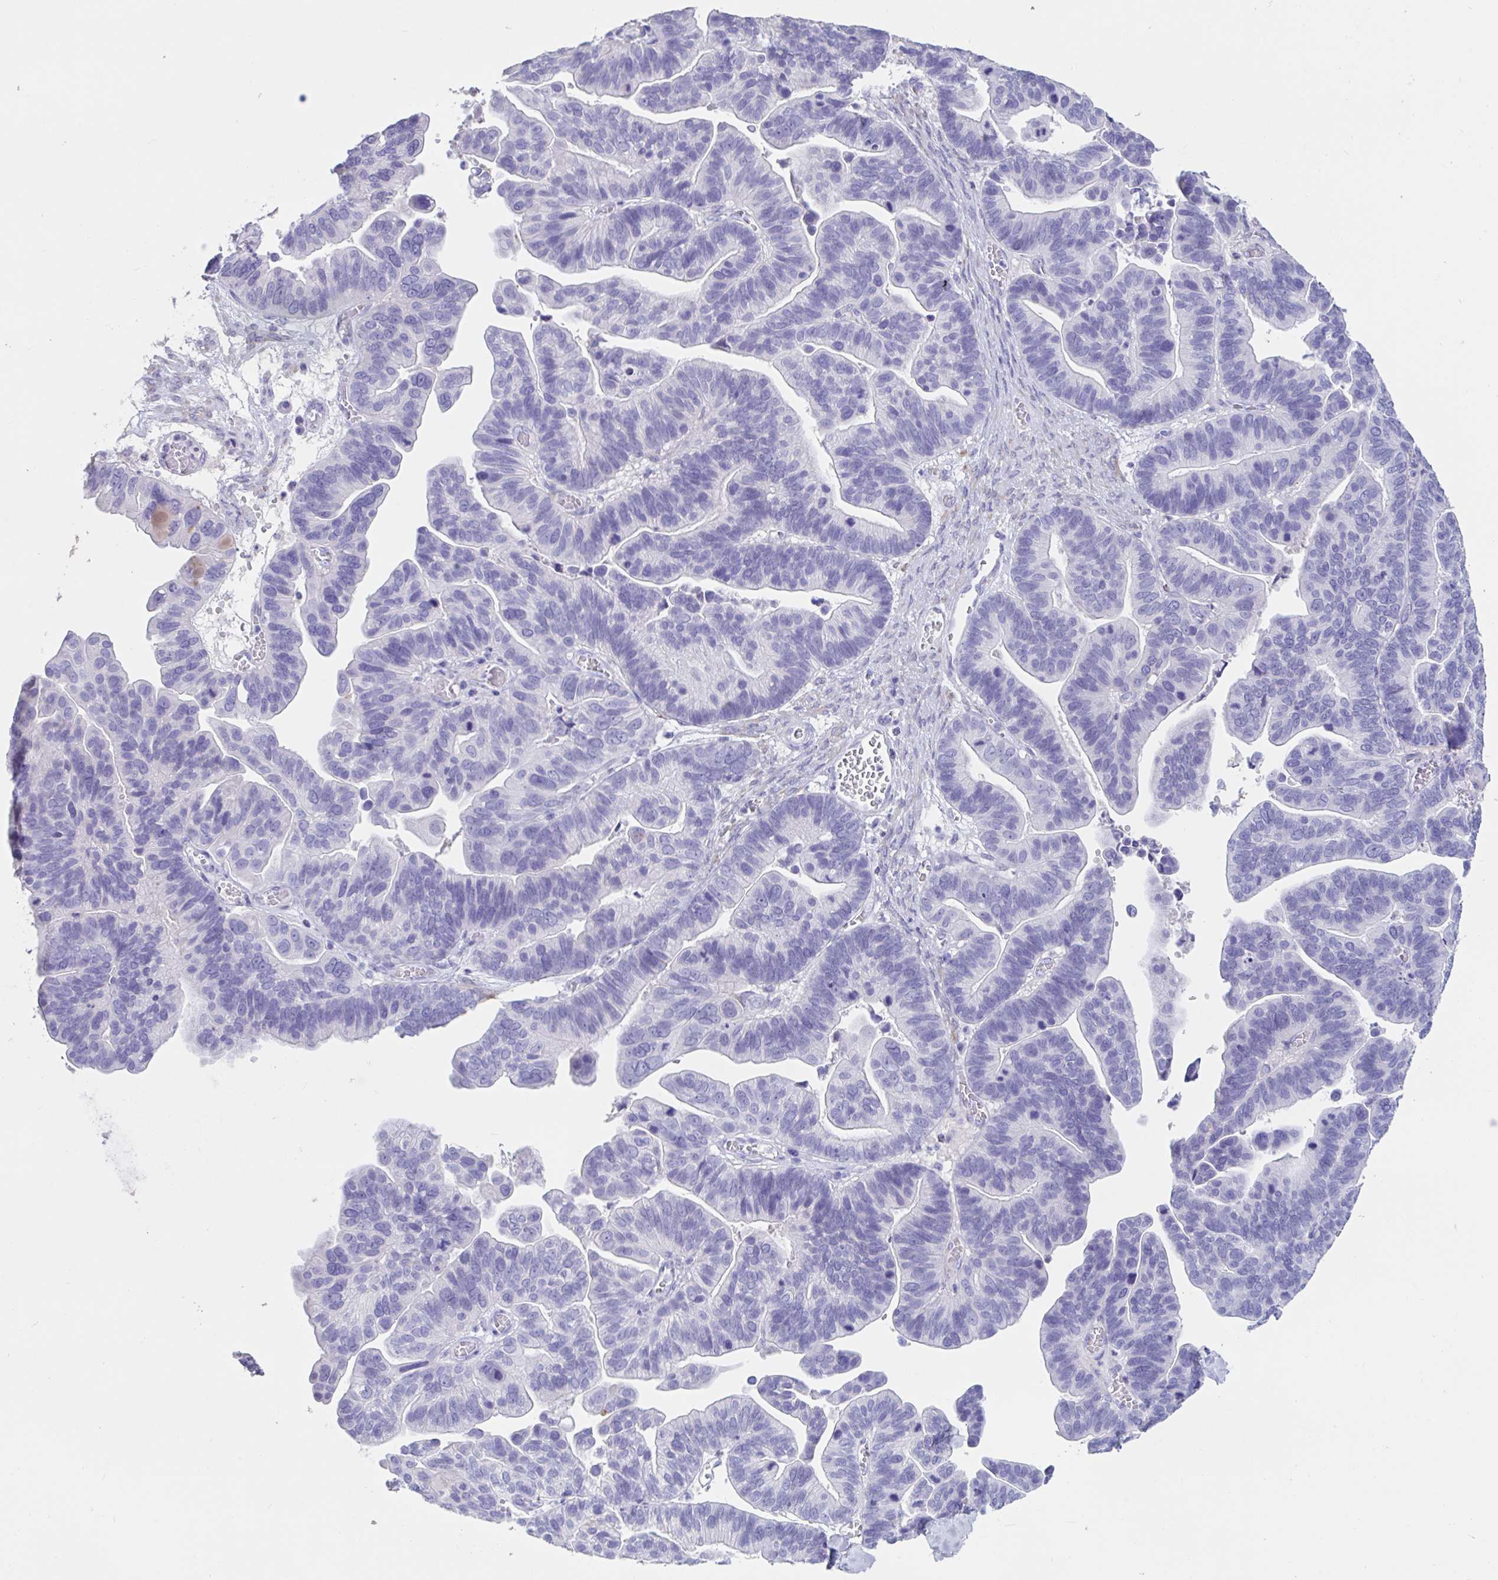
{"staining": {"intensity": "negative", "quantity": "none", "location": "none"}, "tissue": "ovarian cancer", "cell_type": "Tumor cells", "image_type": "cancer", "snomed": [{"axis": "morphology", "description": "Cystadenocarcinoma, serous, NOS"}, {"axis": "topography", "description": "Ovary"}], "caption": "This is an immunohistochemistry (IHC) image of human serous cystadenocarcinoma (ovarian). There is no positivity in tumor cells.", "gene": "TNNC1", "patient": {"sex": "female", "age": 56}}